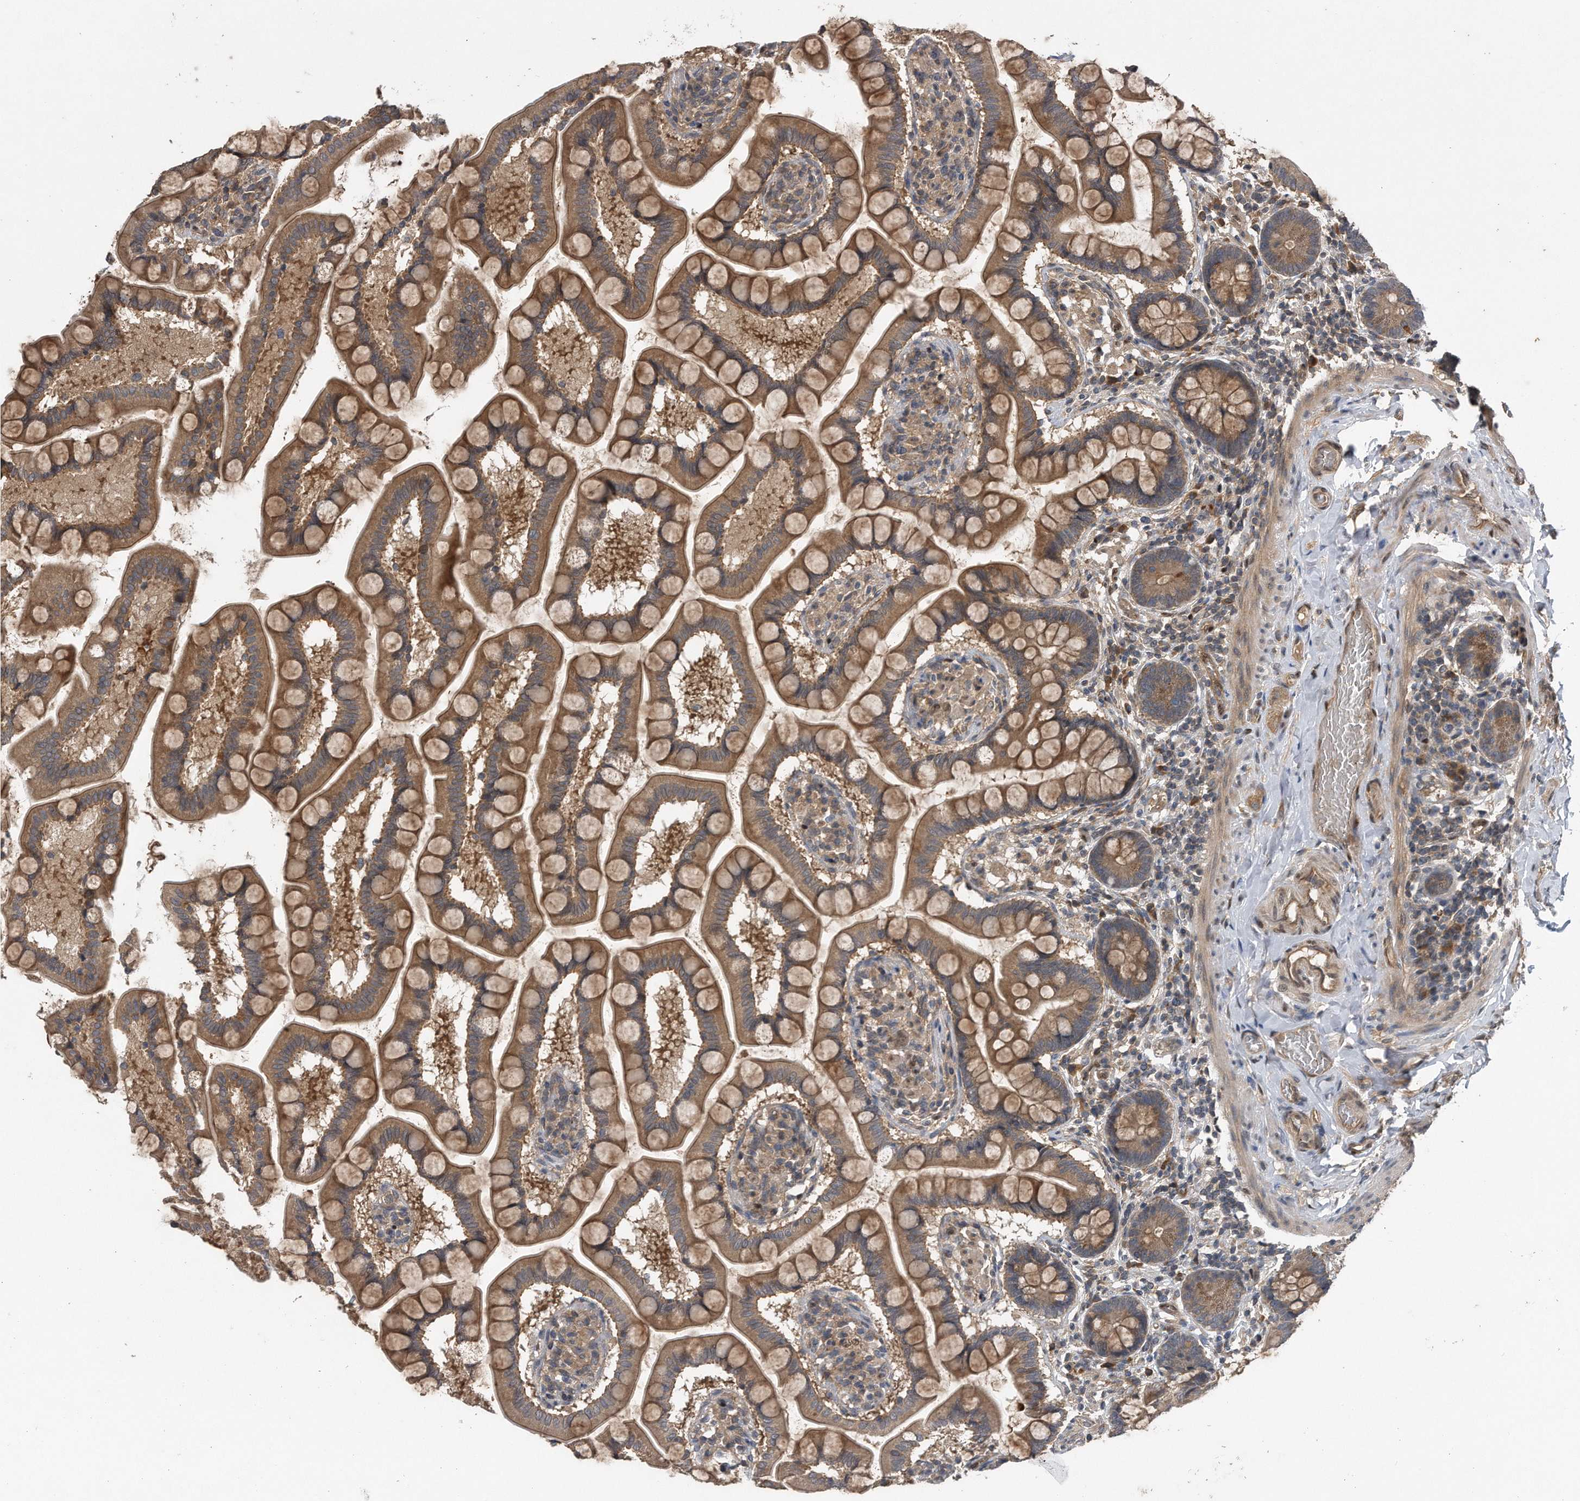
{"staining": {"intensity": "moderate", "quantity": ">75%", "location": "cytoplasmic/membranous"}, "tissue": "small intestine", "cell_type": "Glandular cells", "image_type": "normal", "snomed": [{"axis": "morphology", "description": "Normal tissue, NOS"}, {"axis": "topography", "description": "Small intestine"}], "caption": "High-power microscopy captured an IHC photomicrograph of benign small intestine, revealing moderate cytoplasmic/membranous expression in about >75% of glandular cells.", "gene": "ZNF79", "patient": {"sex": "male", "age": 41}}